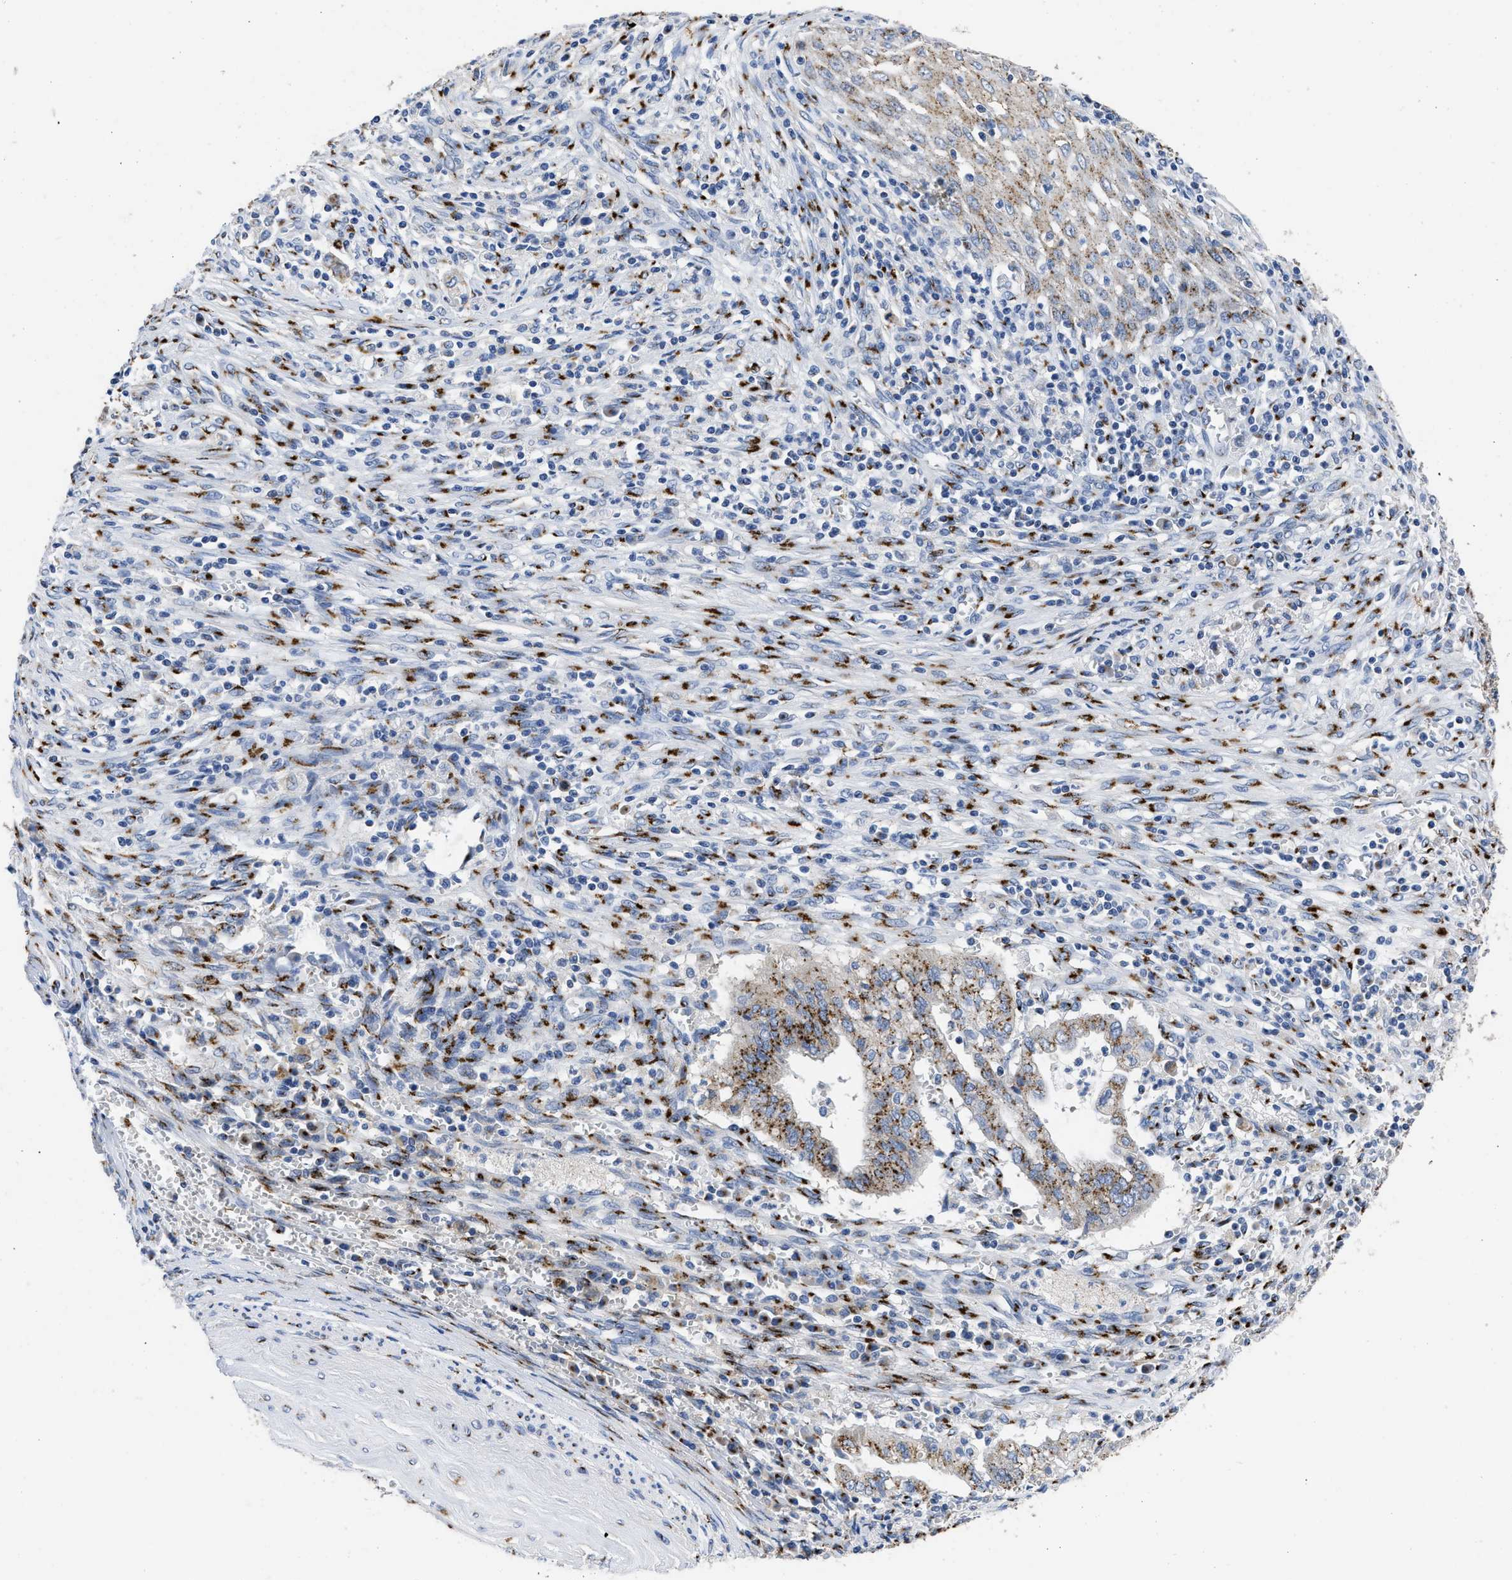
{"staining": {"intensity": "moderate", "quantity": ">75%", "location": "cytoplasmic/membranous"}, "tissue": "cervical cancer", "cell_type": "Tumor cells", "image_type": "cancer", "snomed": [{"axis": "morphology", "description": "Adenocarcinoma, NOS"}, {"axis": "topography", "description": "Cervix"}], "caption": "Moderate cytoplasmic/membranous staining is seen in approximately >75% of tumor cells in cervical cancer (adenocarcinoma).", "gene": "TMEM87A", "patient": {"sex": "female", "age": 44}}